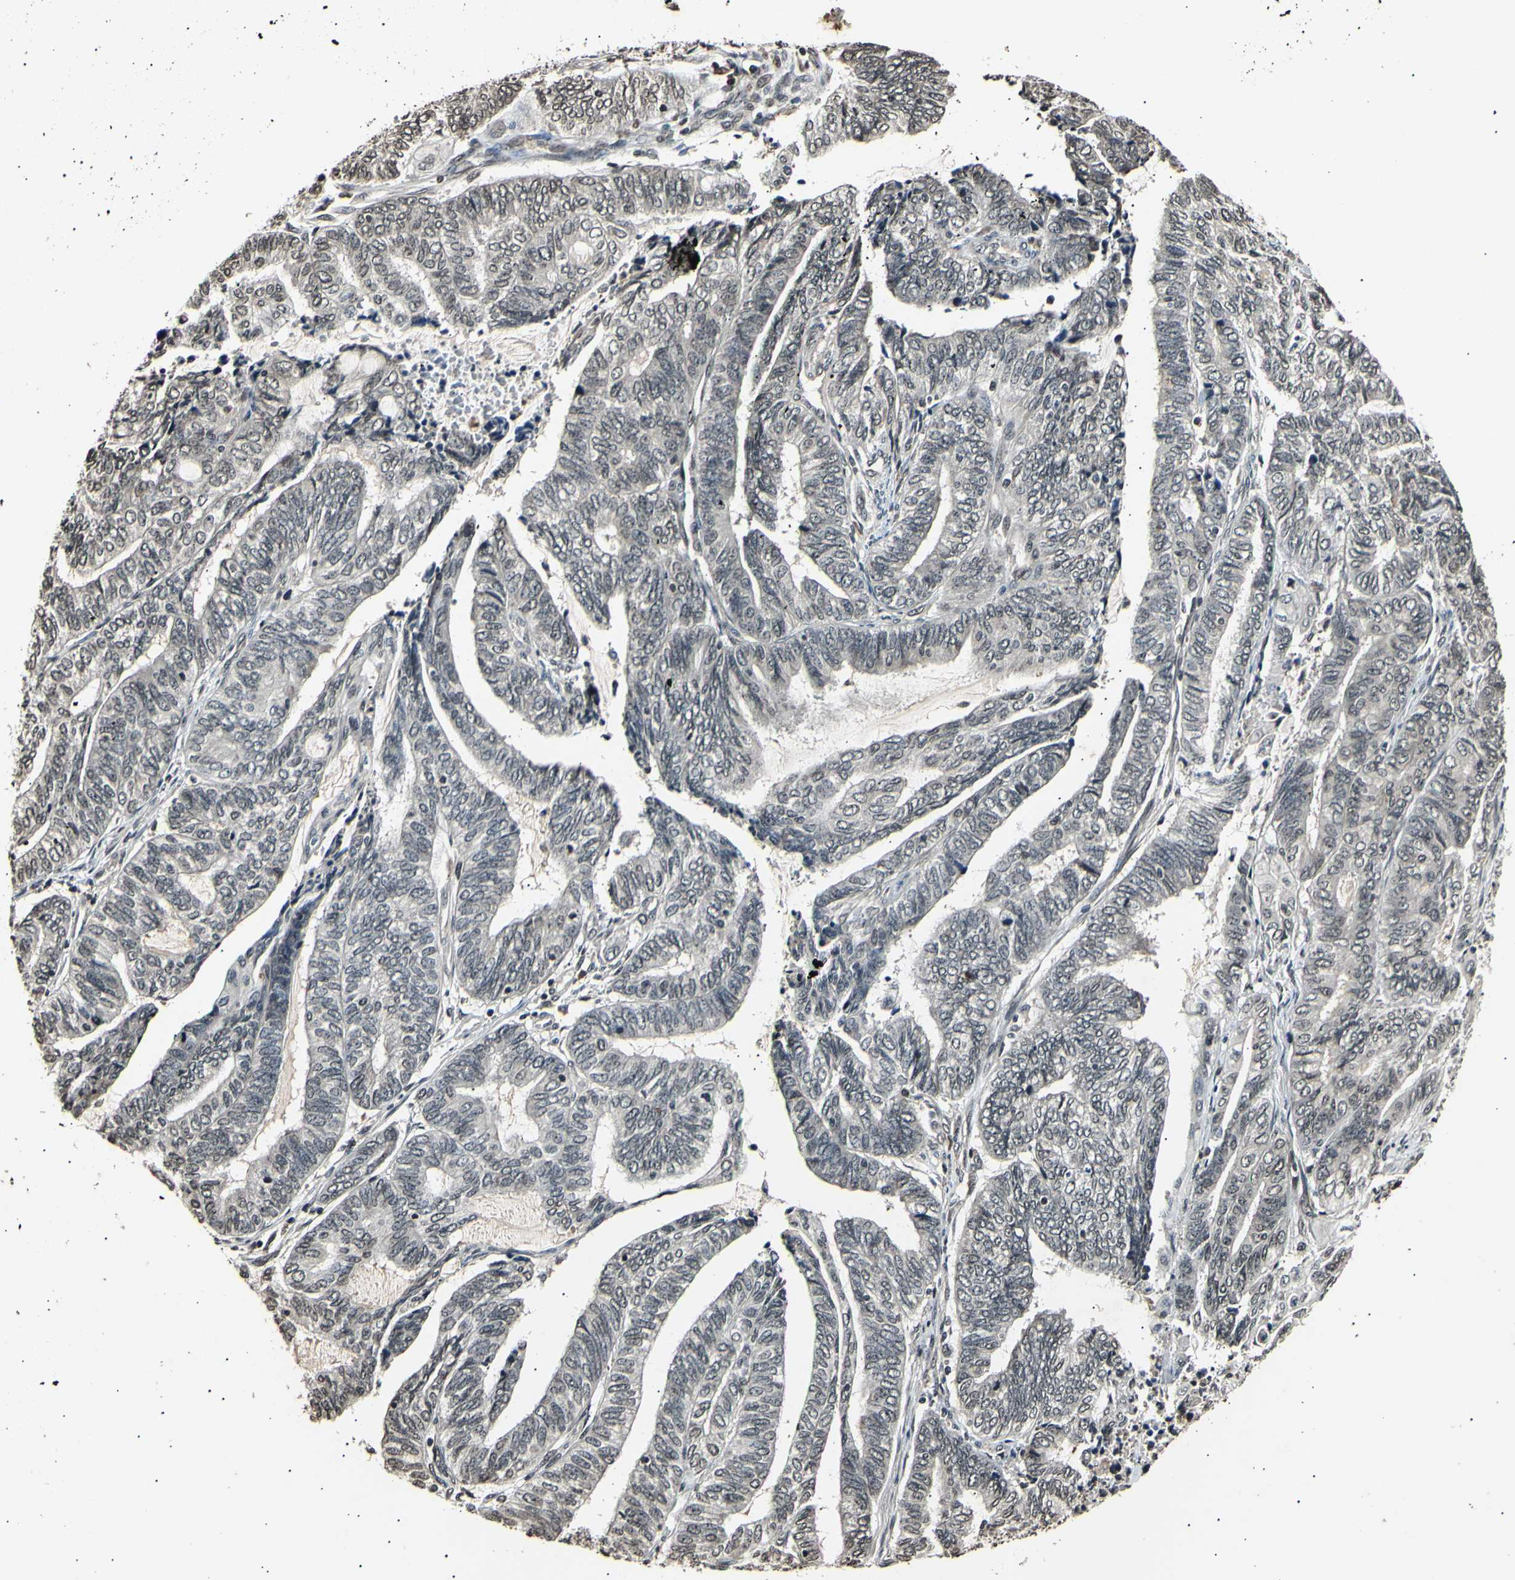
{"staining": {"intensity": "negative", "quantity": "none", "location": "none"}, "tissue": "endometrial cancer", "cell_type": "Tumor cells", "image_type": "cancer", "snomed": [{"axis": "morphology", "description": "Adenocarcinoma, NOS"}, {"axis": "topography", "description": "Uterus"}, {"axis": "topography", "description": "Endometrium"}], "caption": "DAB immunohistochemical staining of endometrial cancer (adenocarcinoma) shows no significant staining in tumor cells.", "gene": "ANAPC7", "patient": {"sex": "female", "age": 70}}